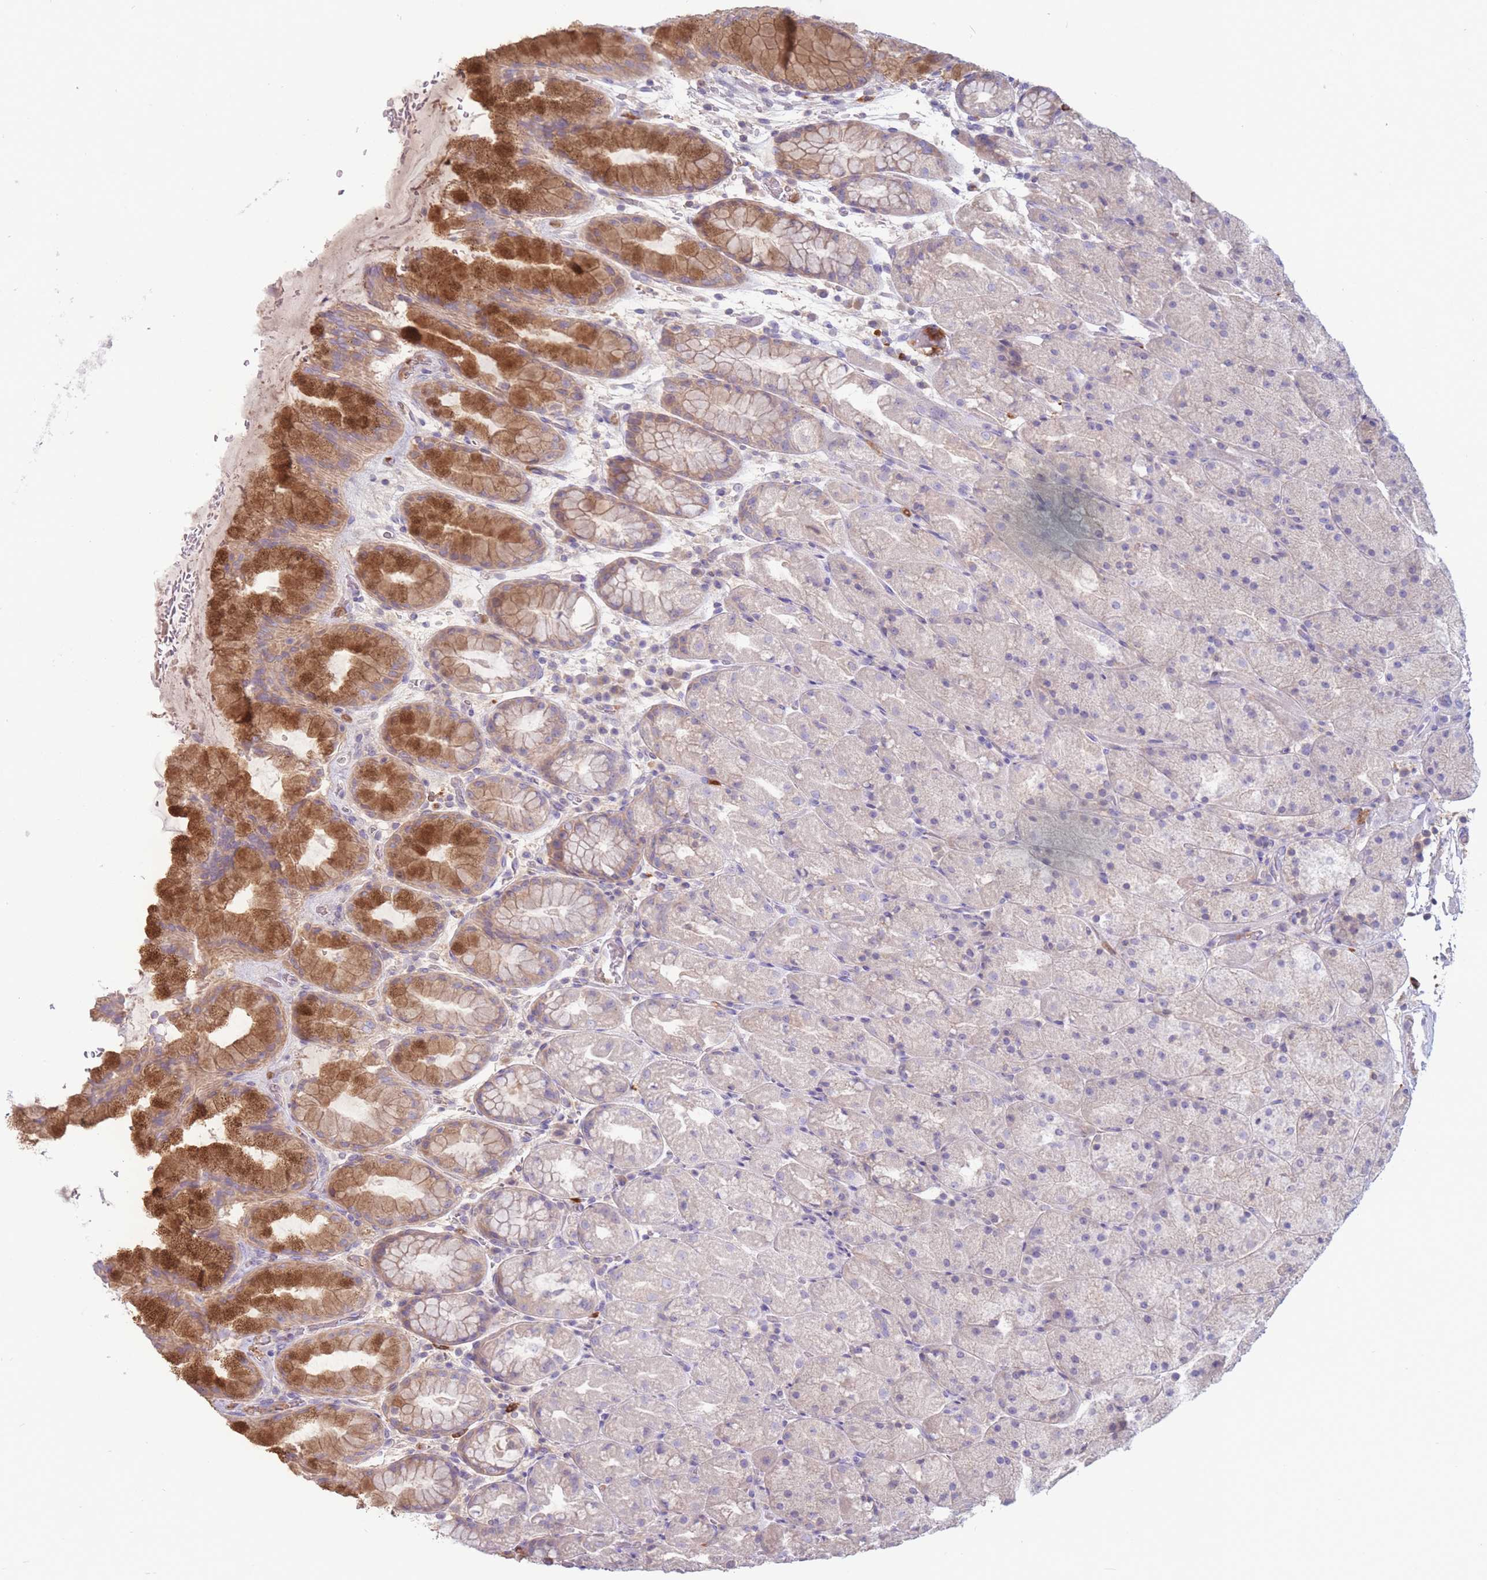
{"staining": {"intensity": "strong", "quantity": "<25%", "location": "cytoplasmic/membranous"}, "tissue": "stomach", "cell_type": "Glandular cells", "image_type": "normal", "snomed": [{"axis": "morphology", "description": "Normal tissue, NOS"}, {"axis": "topography", "description": "Stomach, upper"}, {"axis": "topography", "description": "Stomach, lower"}], "caption": "Immunohistochemical staining of benign stomach shows strong cytoplasmic/membranous protein staining in about <25% of glandular cells.", "gene": "ST3GAL4", "patient": {"sex": "male", "age": 67}}